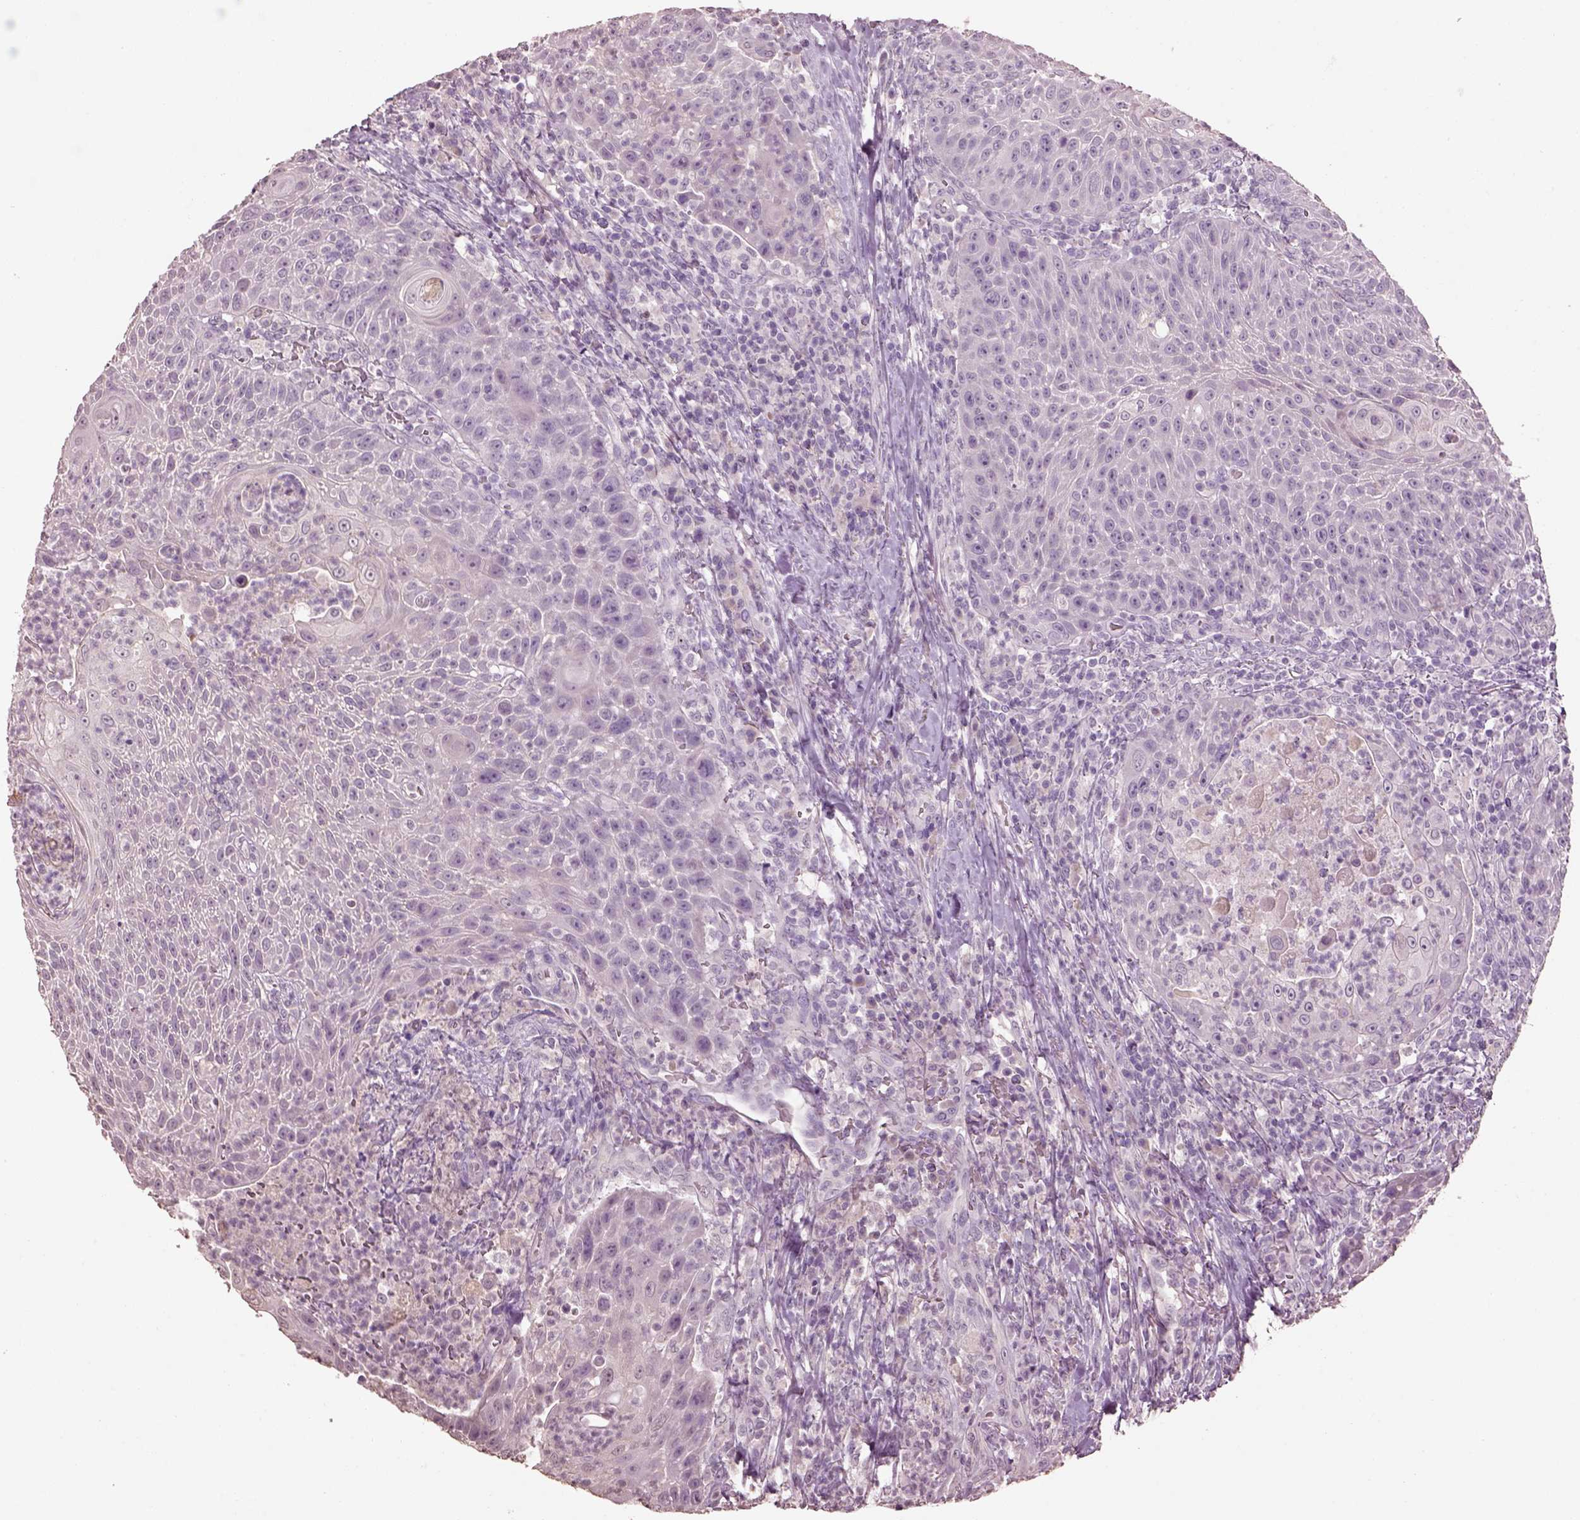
{"staining": {"intensity": "negative", "quantity": "none", "location": "none"}, "tissue": "head and neck cancer", "cell_type": "Tumor cells", "image_type": "cancer", "snomed": [{"axis": "morphology", "description": "Squamous cell carcinoma, NOS"}, {"axis": "topography", "description": "Head-Neck"}], "caption": "Head and neck squamous cell carcinoma was stained to show a protein in brown. There is no significant positivity in tumor cells.", "gene": "KCNIP3", "patient": {"sex": "male", "age": 69}}